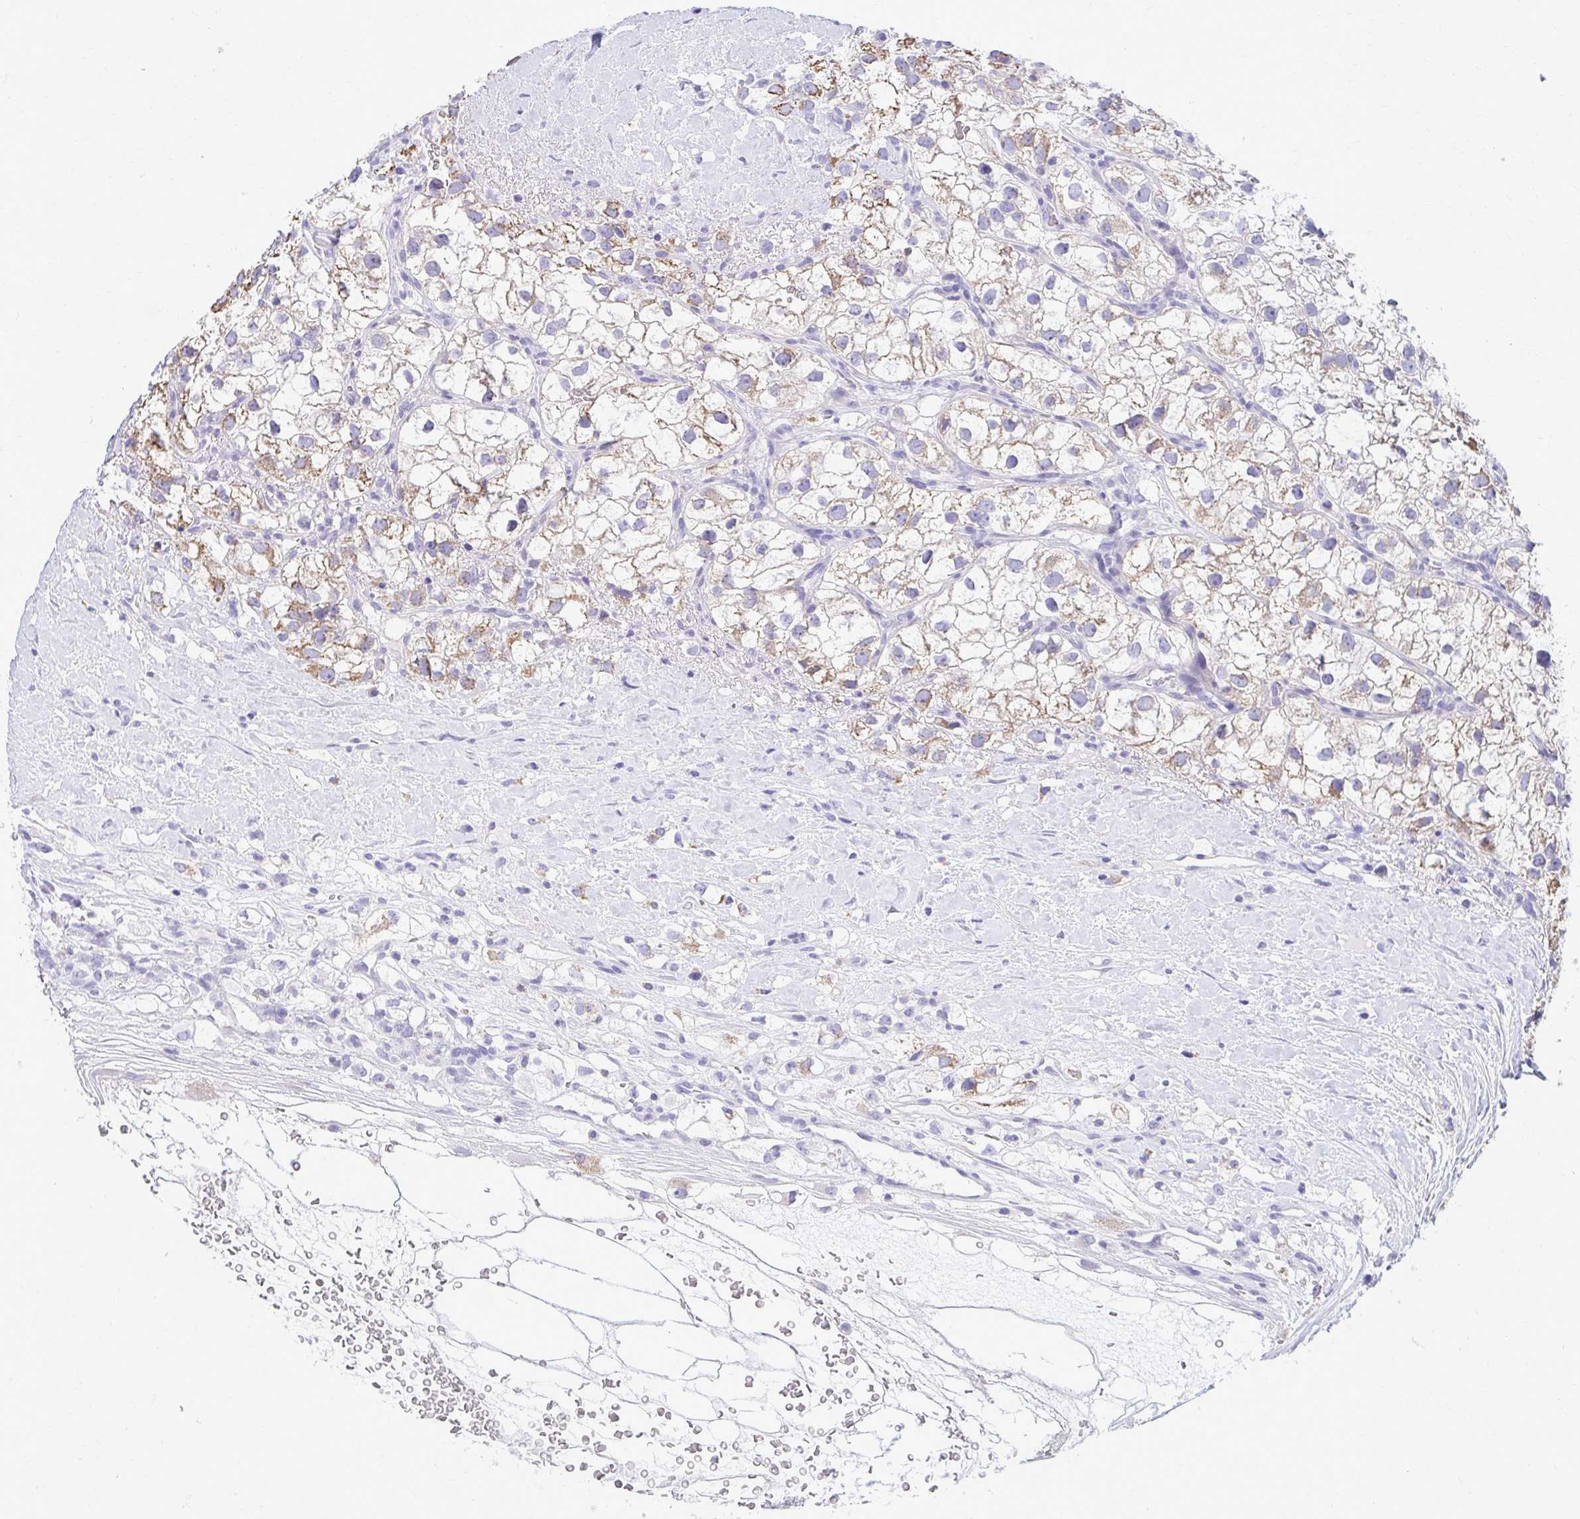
{"staining": {"intensity": "weak", "quantity": ">75%", "location": "cytoplasmic/membranous"}, "tissue": "renal cancer", "cell_type": "Tumor cells", "image_type": "cancer", "snomed": [{"axis": "morphology", "description": "Adenocarcinoma, NOS"}, {"axis": "topography", "description": "Kidney"}], "caption": "Renal adenocarcinoma stained for a protein exhibits weak cytoplasmic/membranous positivity in tumor cells. The staining was performed using DAB (3,3'-diaminobenzidine), with brown indicating positive protein expression. Nuclei are stained blue with hematoxylin.", "gene": "AIG1", "patient": {"sex": "male", "age": 59}}